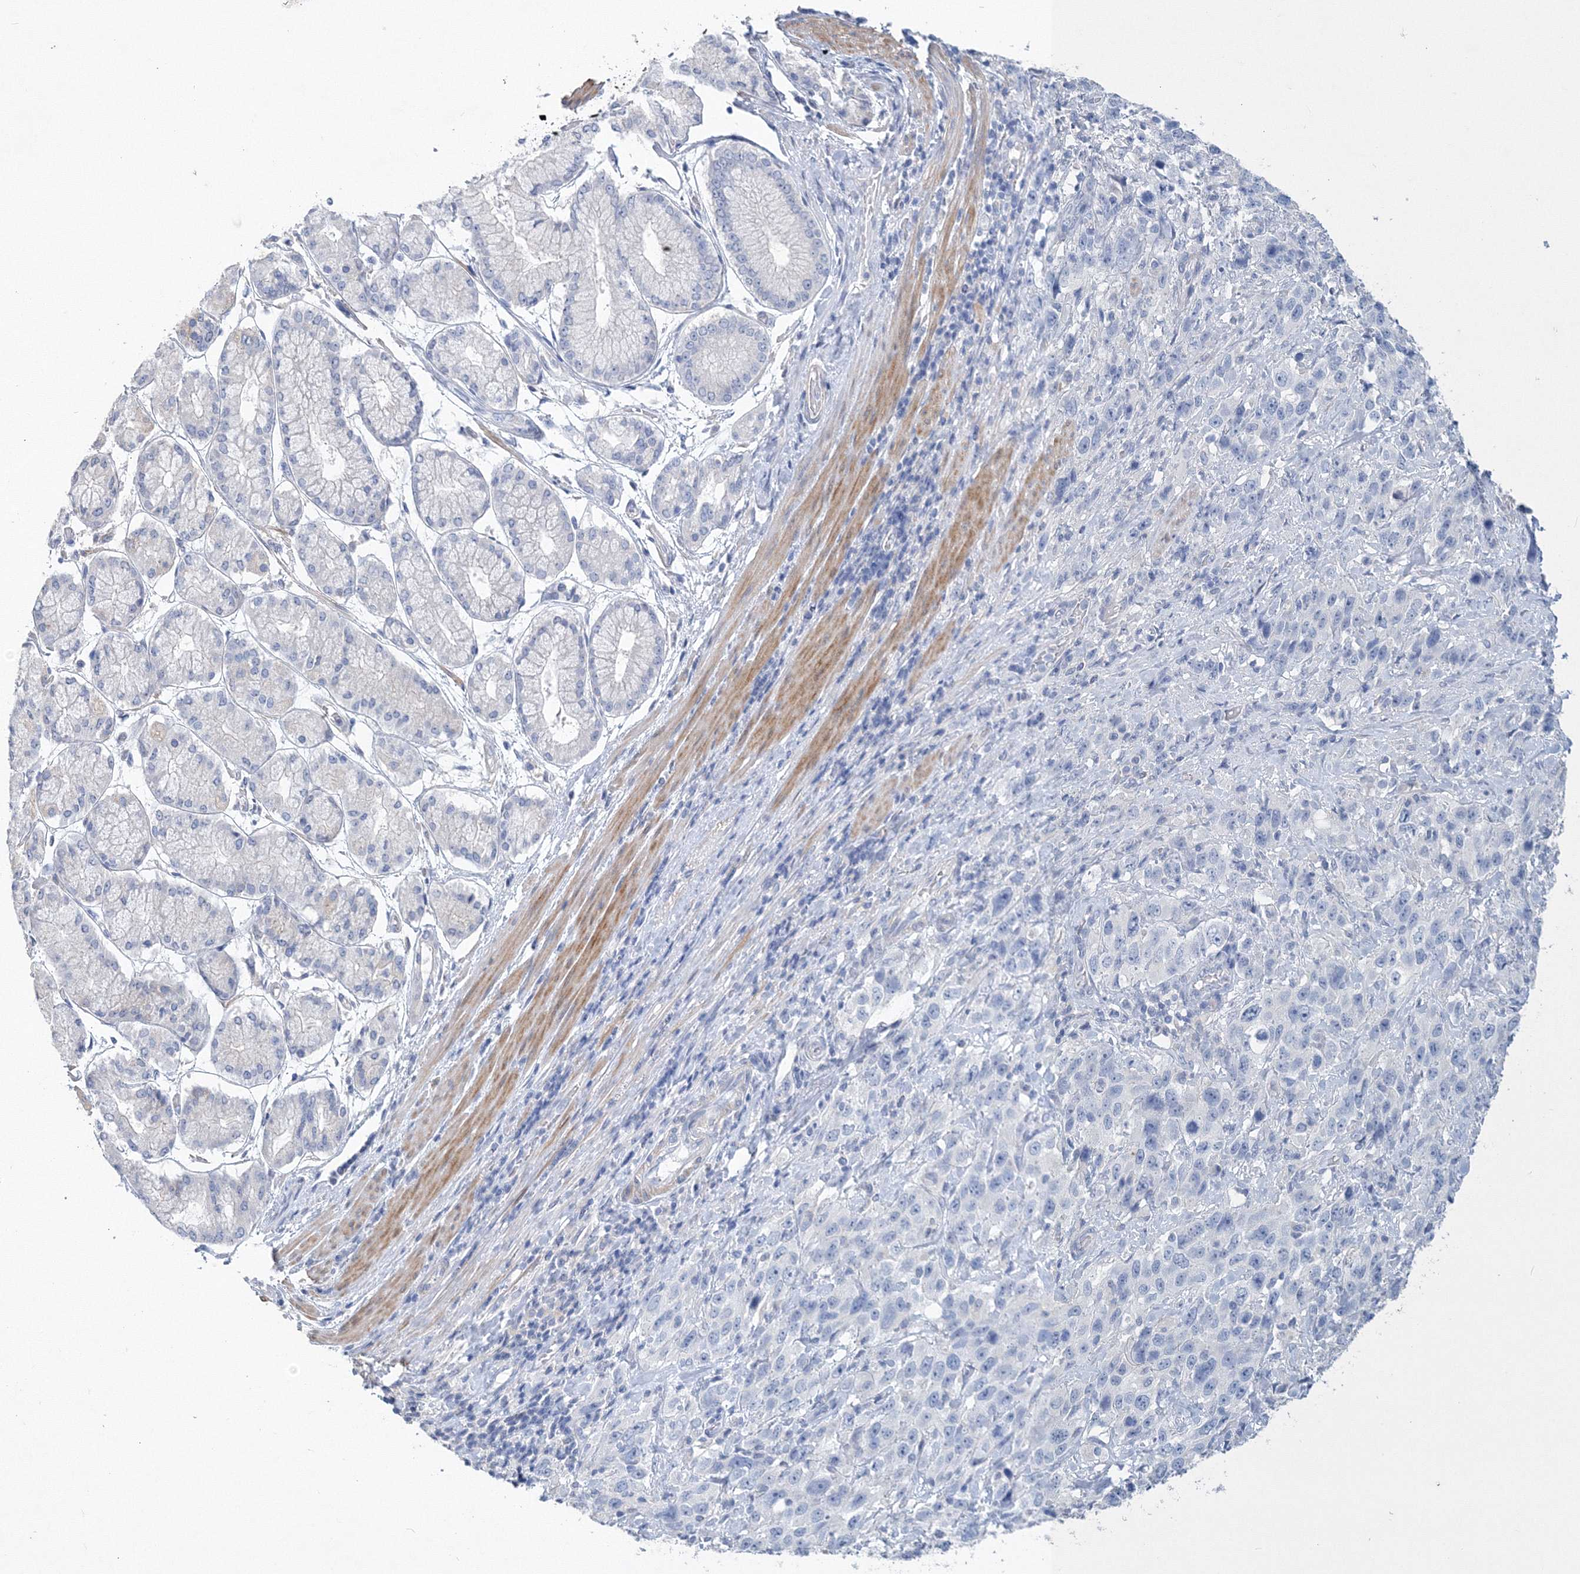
{"staining": {"intensity": "negative", "quantity": "none", "location": "none"}, "tissue": "stomach cancer", "cell_type": "Tumor cells", "image_type": "cancer", "snomed": [{"axis": "morphology", "description": "Normal tissue, NOS"}, {"axis": "morphology", "description": "Adenocarcinoma, NOS"}, {"axis": "topography", "description": "Lymph node"}, {"axis": "topography", "description": "Stomach"}], "caption": "The IHC micrograph has no significant positivity in tumor cells of stomach cancer tissue.", "gene": "OSBPL6", "patient": {"sex": "male", "age": 48}}